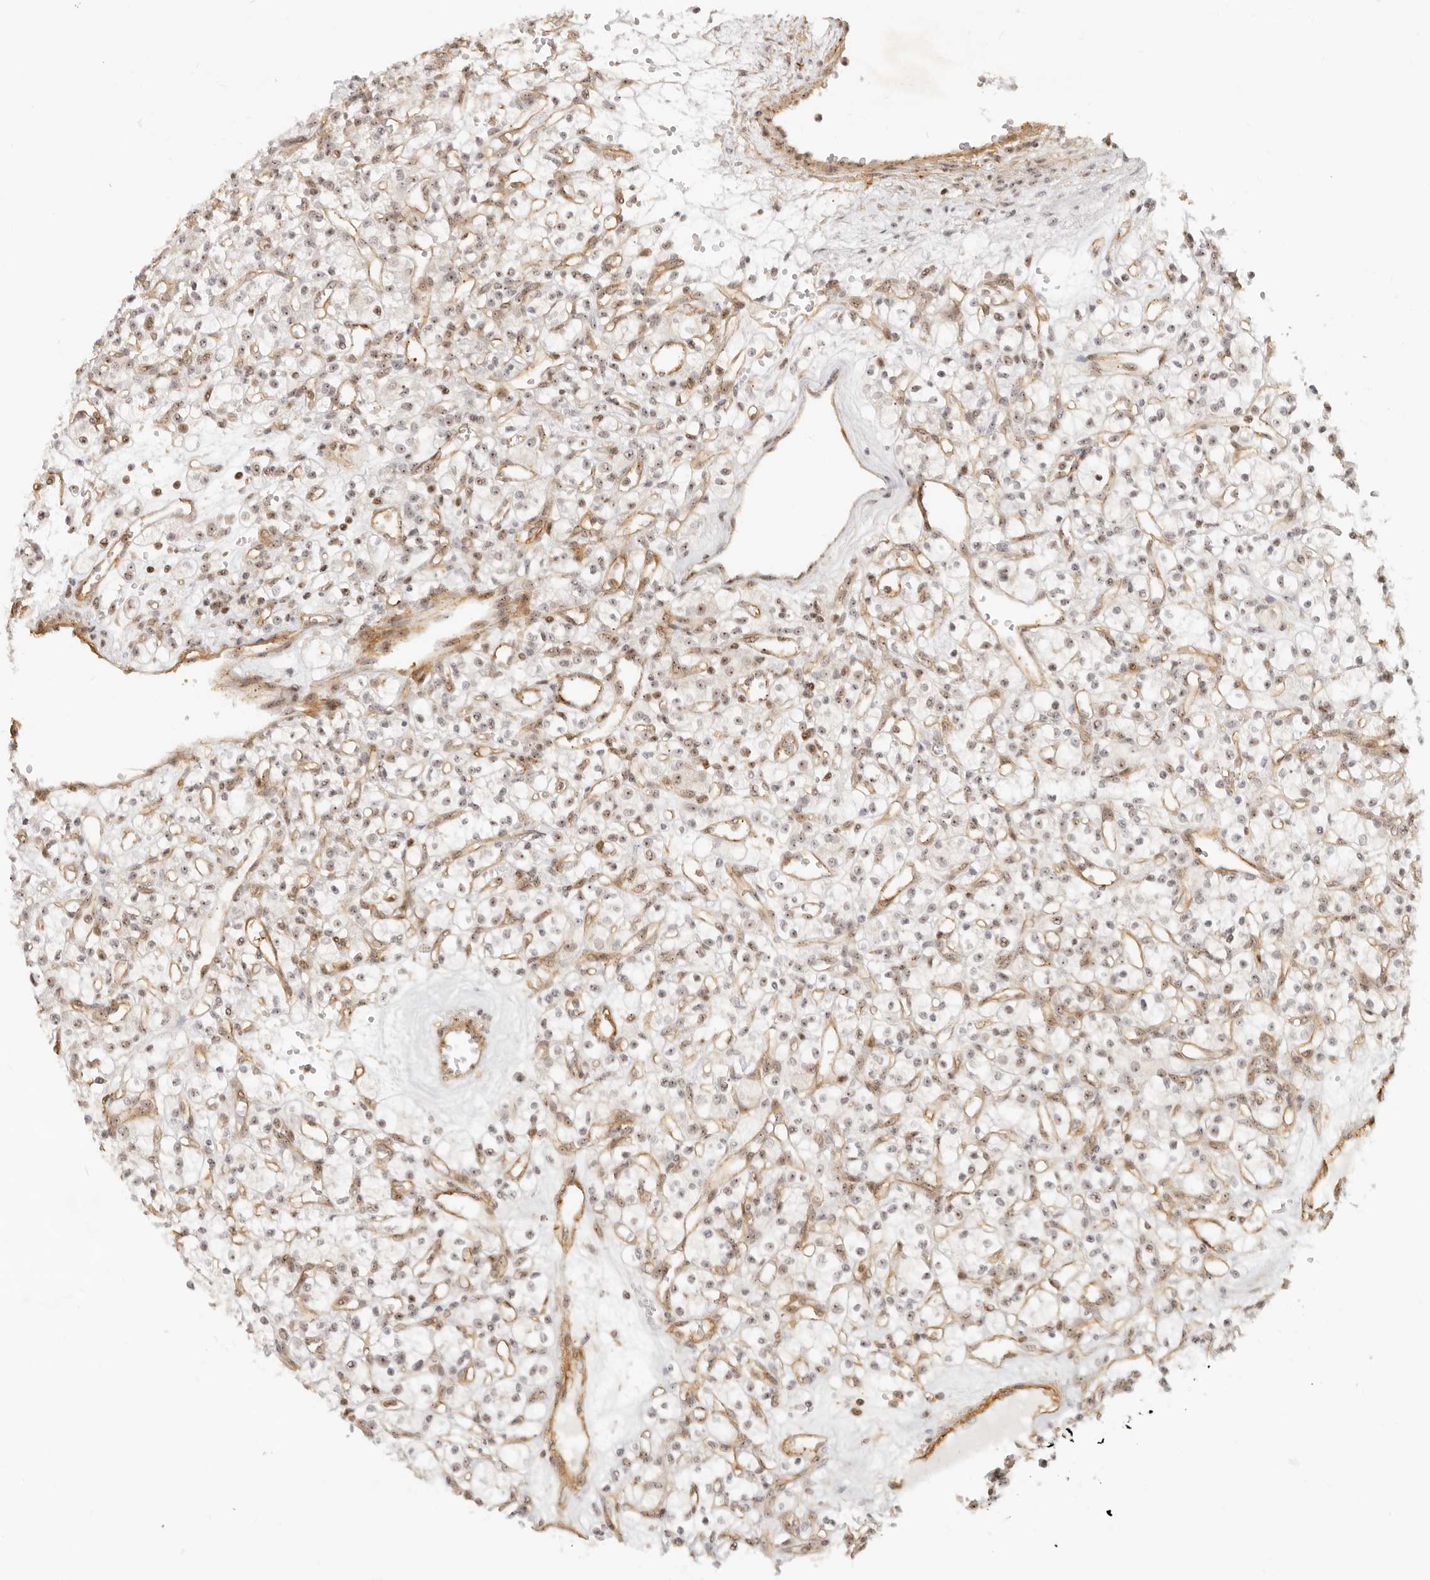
{"staining": {"intensity": "weak", "quantity": ">75%", "location": "nuclear"}, "tissue": "renal cancer", "cell_type": "Tumor cells", "image_type": "cancer", "snomed": [{"axis": "morphology", "description": "Adenocarcinoma, NOS"}, {"axis": "topography", "description": "Kidney"}], "caption": "Immunohistochemistry (IHC) staining of renal cancer, which exhibits low levels of weak nuclear positivity in approximately >75% of tumor cells indicating weak nuclear protein expression. The staining was performed using DAB (3,3'-diaminobenzidine) (brown) for protein detection and nuclei were counterstained in hematoxylin (blue).", "gene": "BAP1", "patient": {"sex": "female", "age": 59}}